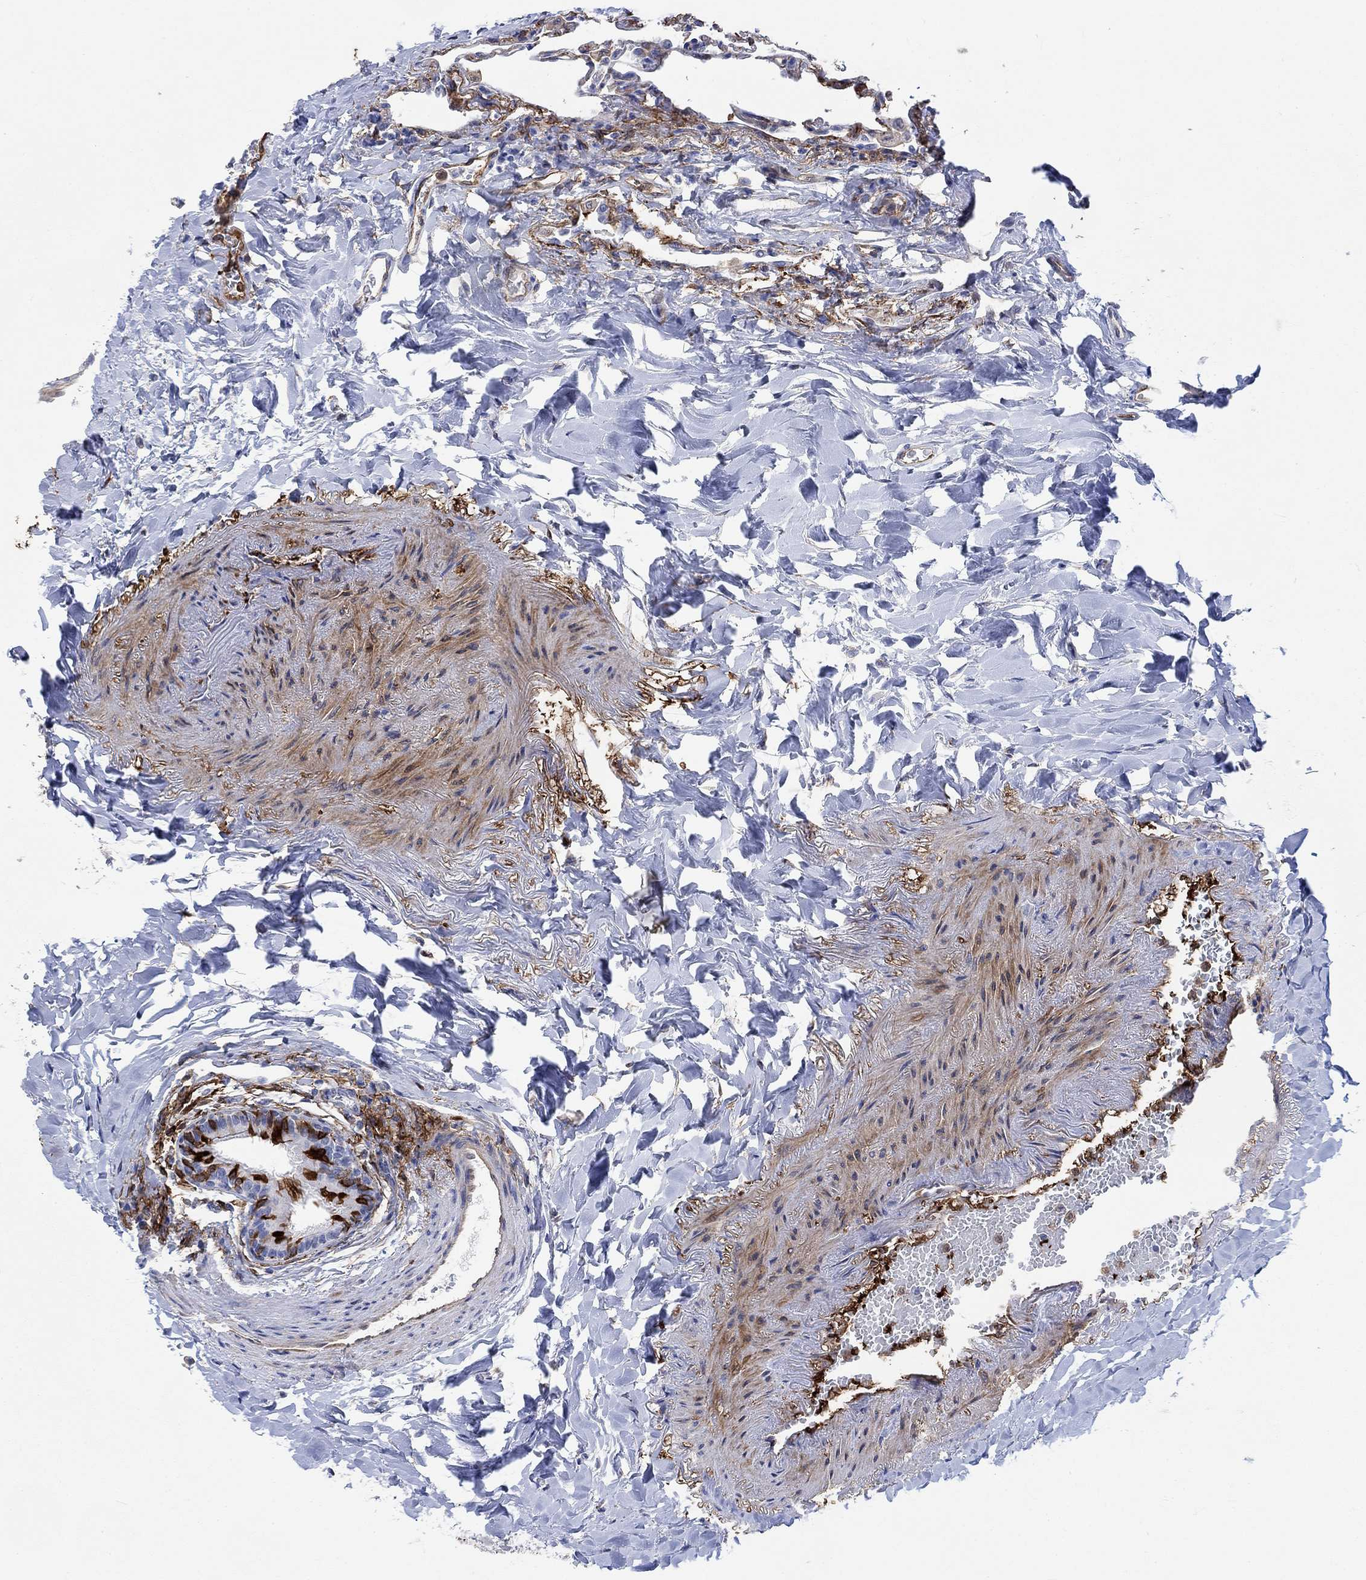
{"staining": {"intensity": "strong", "quantity": "25%-75%", "location": "cytoplasmic/membranous"}, "tissue": "lung", "cell_type": "Alveolar cells", "image_type": "normal", "snomed": [{"axis": "morphology", "description": "Normal tissue, NOS"}, {"axis": "topography", "description": "Lung"}], "caption": "Unremarkable lung reveals strong cytoplasmic/membranous positivity in approximately 25%-75% of alveolar cells.", "gene": "TGM2", "patient": {"sex": "female", "age": 57}}